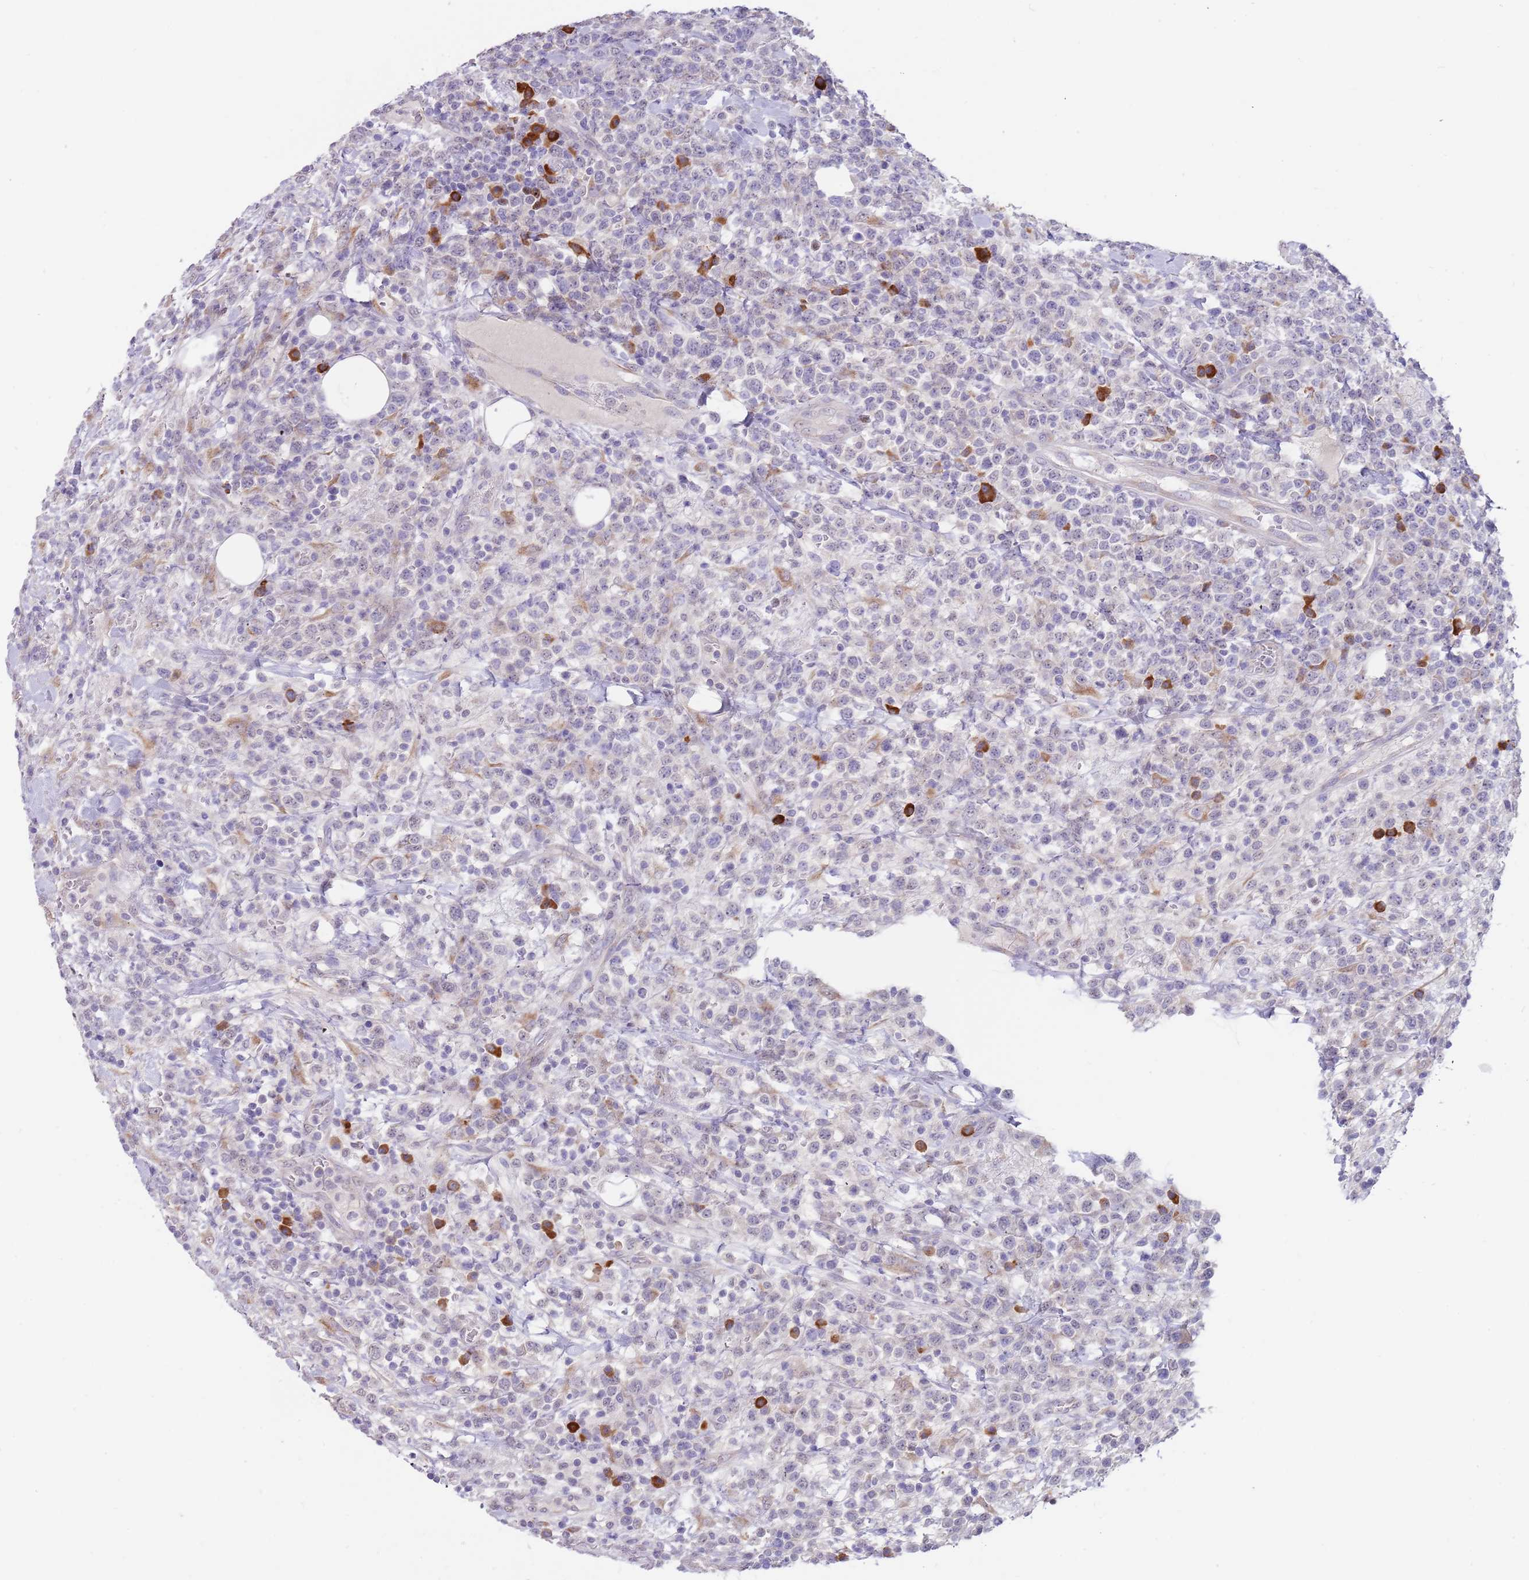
{"staining": {"intensity": "negative", "quantity": "none", "location": "none"}, "tissue": "lymphoma", "cell_type": "Tumor cells", "image_type": "cancer", "snomed": [{"axis": "morphology", "description": "Malignant lymphoma, non-Hodgkin's type, High grade"}, {"axis": "topography", "description": "Colon"}], "caption": "The histopathology image reveals no significant staining in tumor cells of malignant lymphoma, non-Hodgkin's type (high-grade).", "gene": "TNRC6C", "patient": {"sex": "female", "age": 53}}